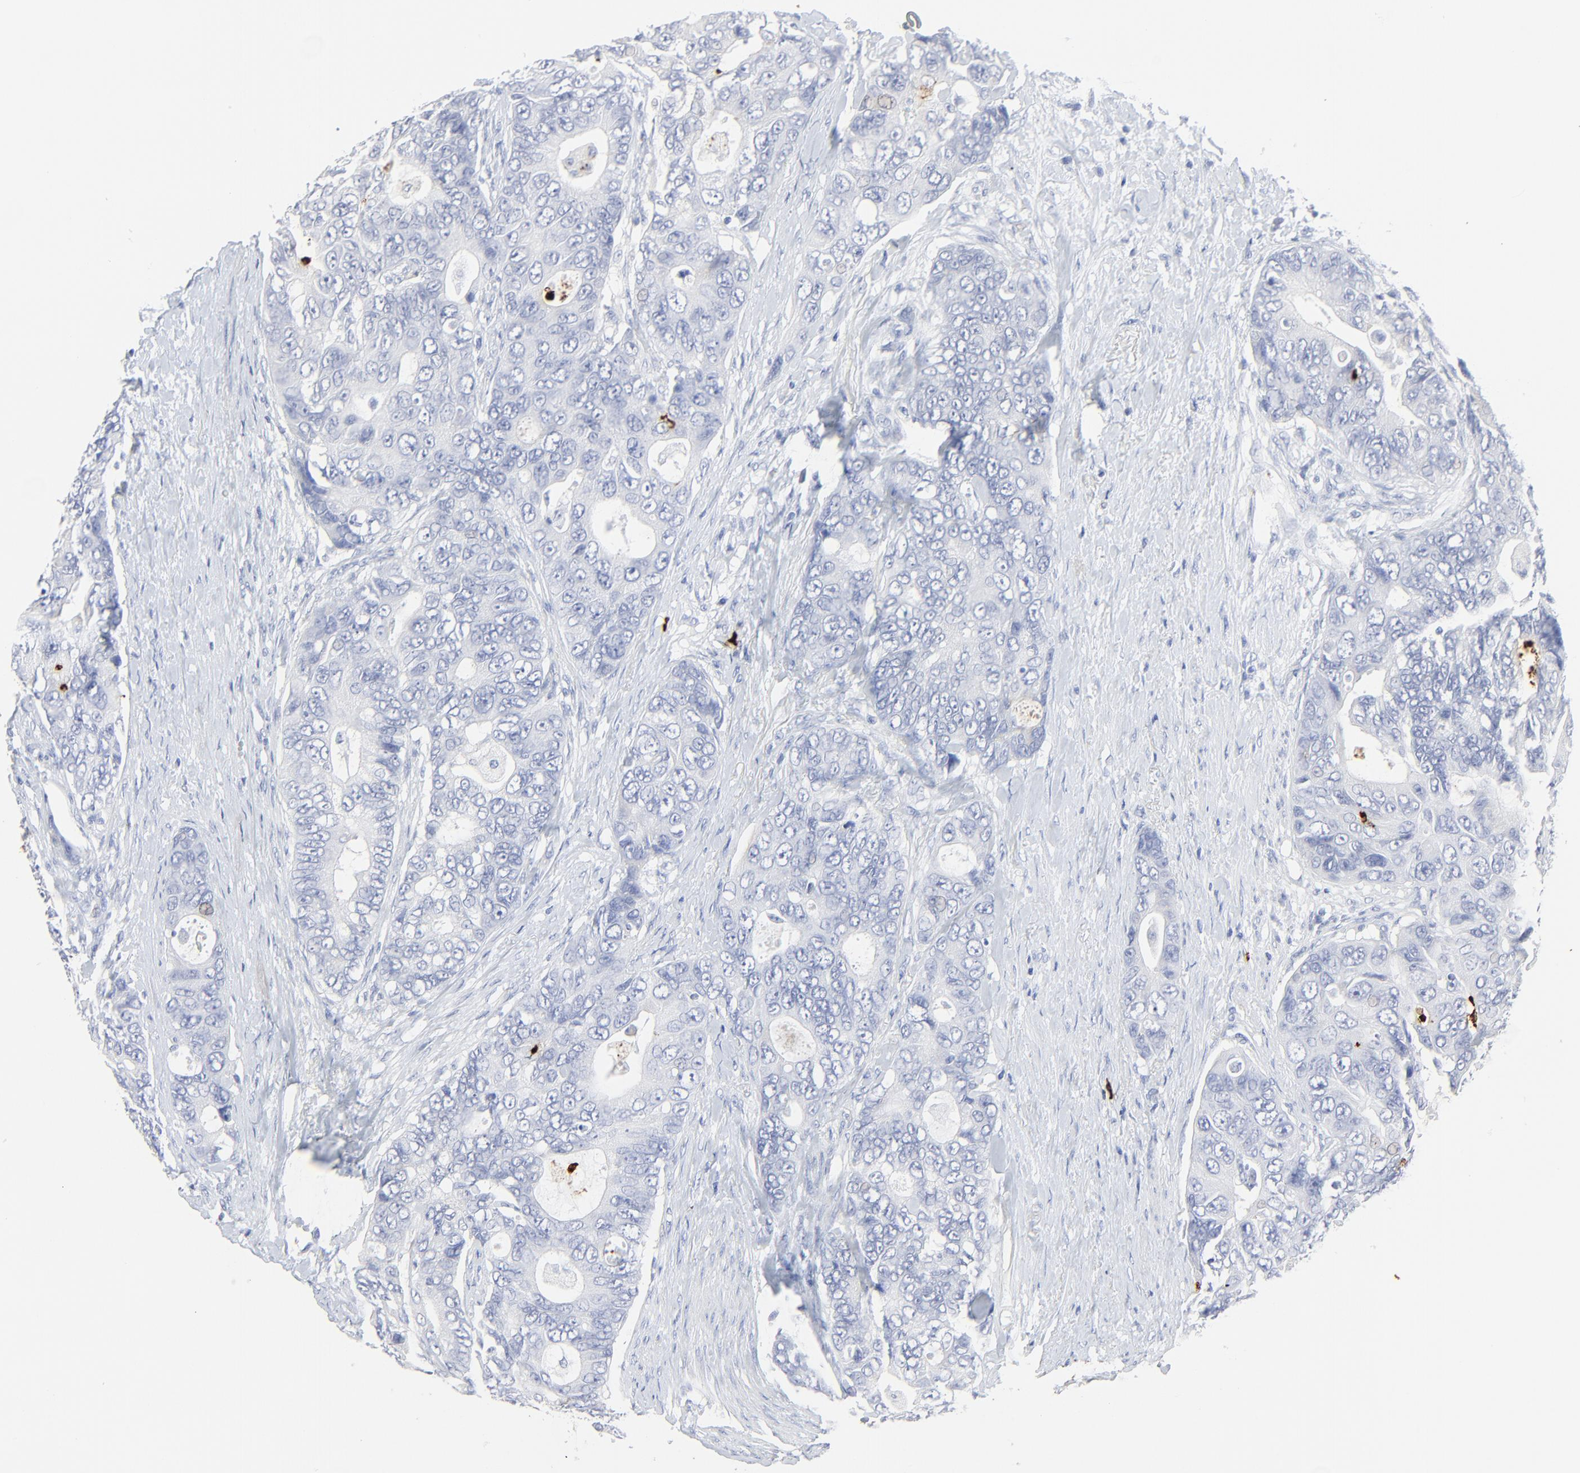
{"staining": {"intensity": "negative", "quantity": "none", "location": "none"}, "tissue": "colorectal cancer", "cell_type": "Tumor cells", "image_type": "cancer", "snomed": [{"axis": "morphology", "description": "Adenocarcinoma, NOS"}, {"axis": "topography", "description": "Rectum"}], "caption": "Tumor cells are negative for protein expression in human colorectal adenocarcinoma. The staining was performed using DAB (3,3'-diaminobenzidine) to visualize the protein expression in brown, while the nuclei were stained in blue with hematoxylin (Magnification: 20x).", "gene": "LCN2", "patient": {"sex": "female", "age": 67}}